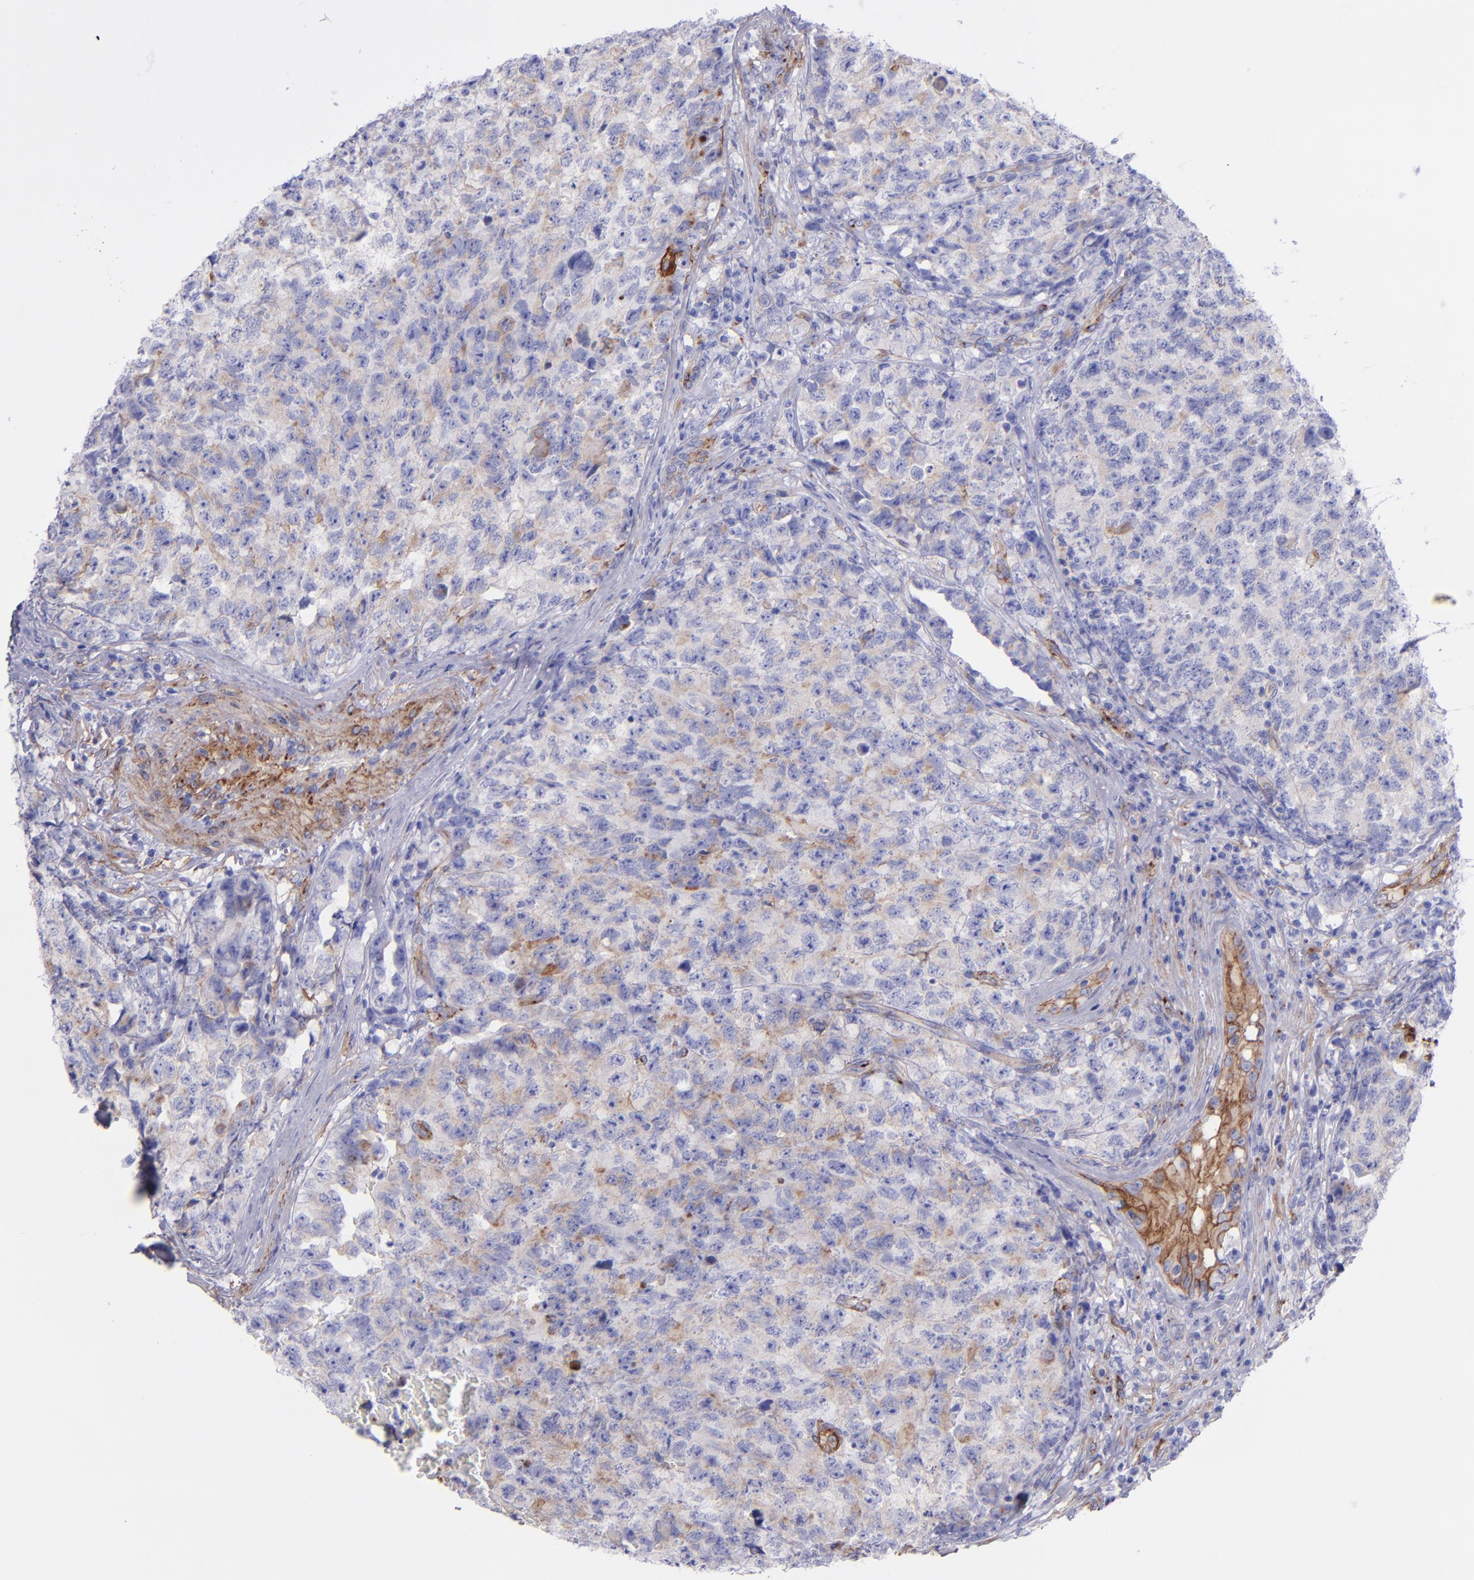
{"staining": {"intensity": "negative", "quantity": "none", "location": "none"}, "tissue": "testis cancer", "cell_type": "Tumor cells", "image_type": "cancer", "snomed": [{"axis": "morphology", "description": "Carcinoma, Embryonal, NOS"}, {"axis": "topography", "description": "Testis"}], "caption": "High magnification brightfield microscopy of testis embryonal carcinoma stained with DAB (3,3'-diaminobenzidine) (brown) and counterstained with hematoxylin (blue): tumor cells show no significant staining. (DAB IHC, high magnification).", "gene": "ITGAV", "patient": {"sex": "male", "age": 31}}